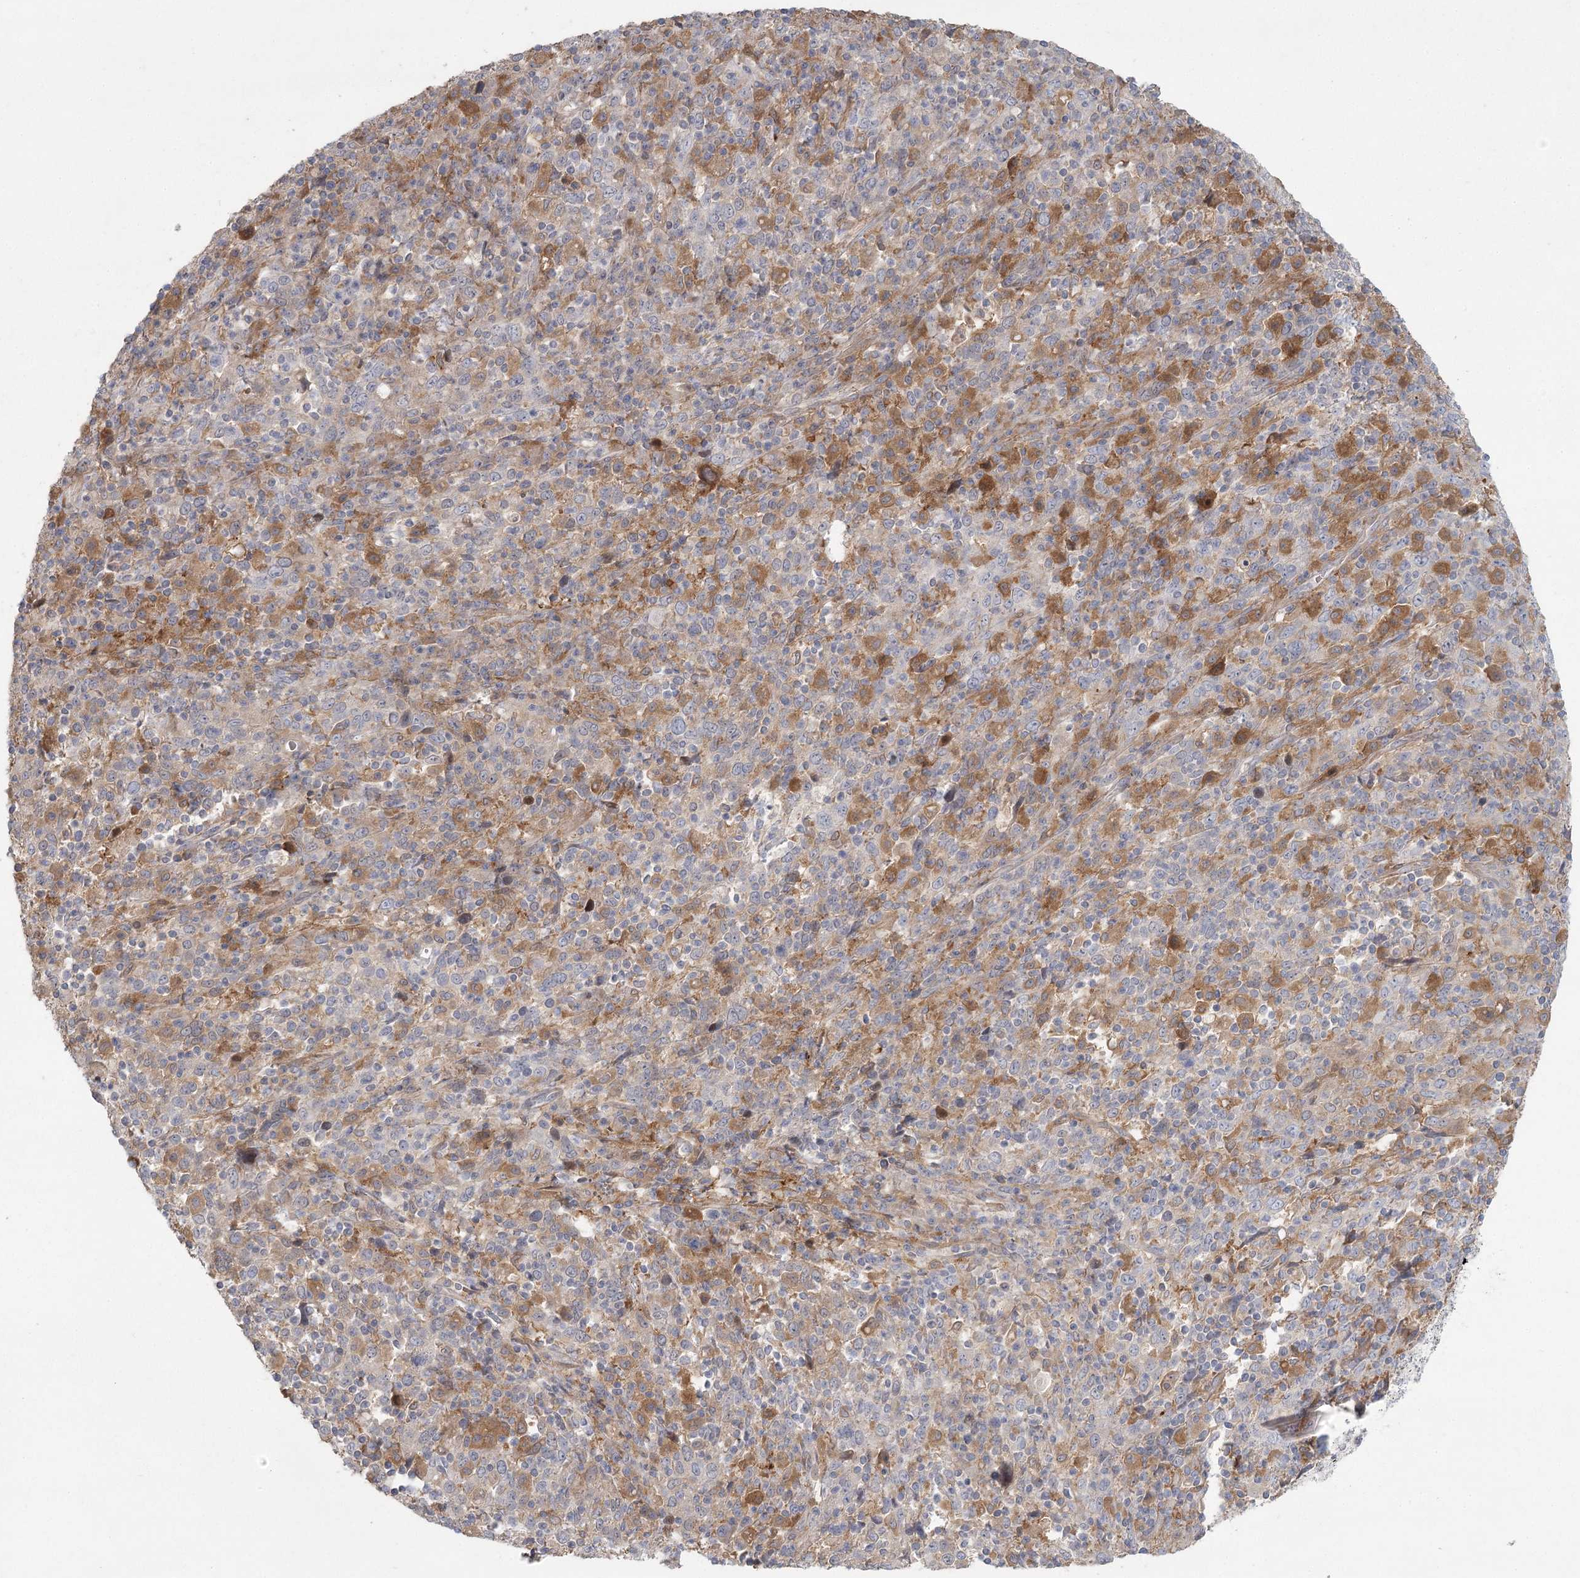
{"staining": {"intensity": "weak", "quantity": "<25%", "location": "cytoplasmic/membranous"}, "tissue": "cervical cancer", "cell_type": "Tumor cells", "image_type": "cancer", "snomed": [{"axis": "morphology", "description": "Squamous cell carcinoma, NOS"}, {"axis": "topography", "description": "Cervix"}], "caption": "Tumor cells show no significant positivity in cervical cancer (squamous cell carcinoma).", "gene": "FAM110C", "patient": {"sex": "female", "age": 46}}